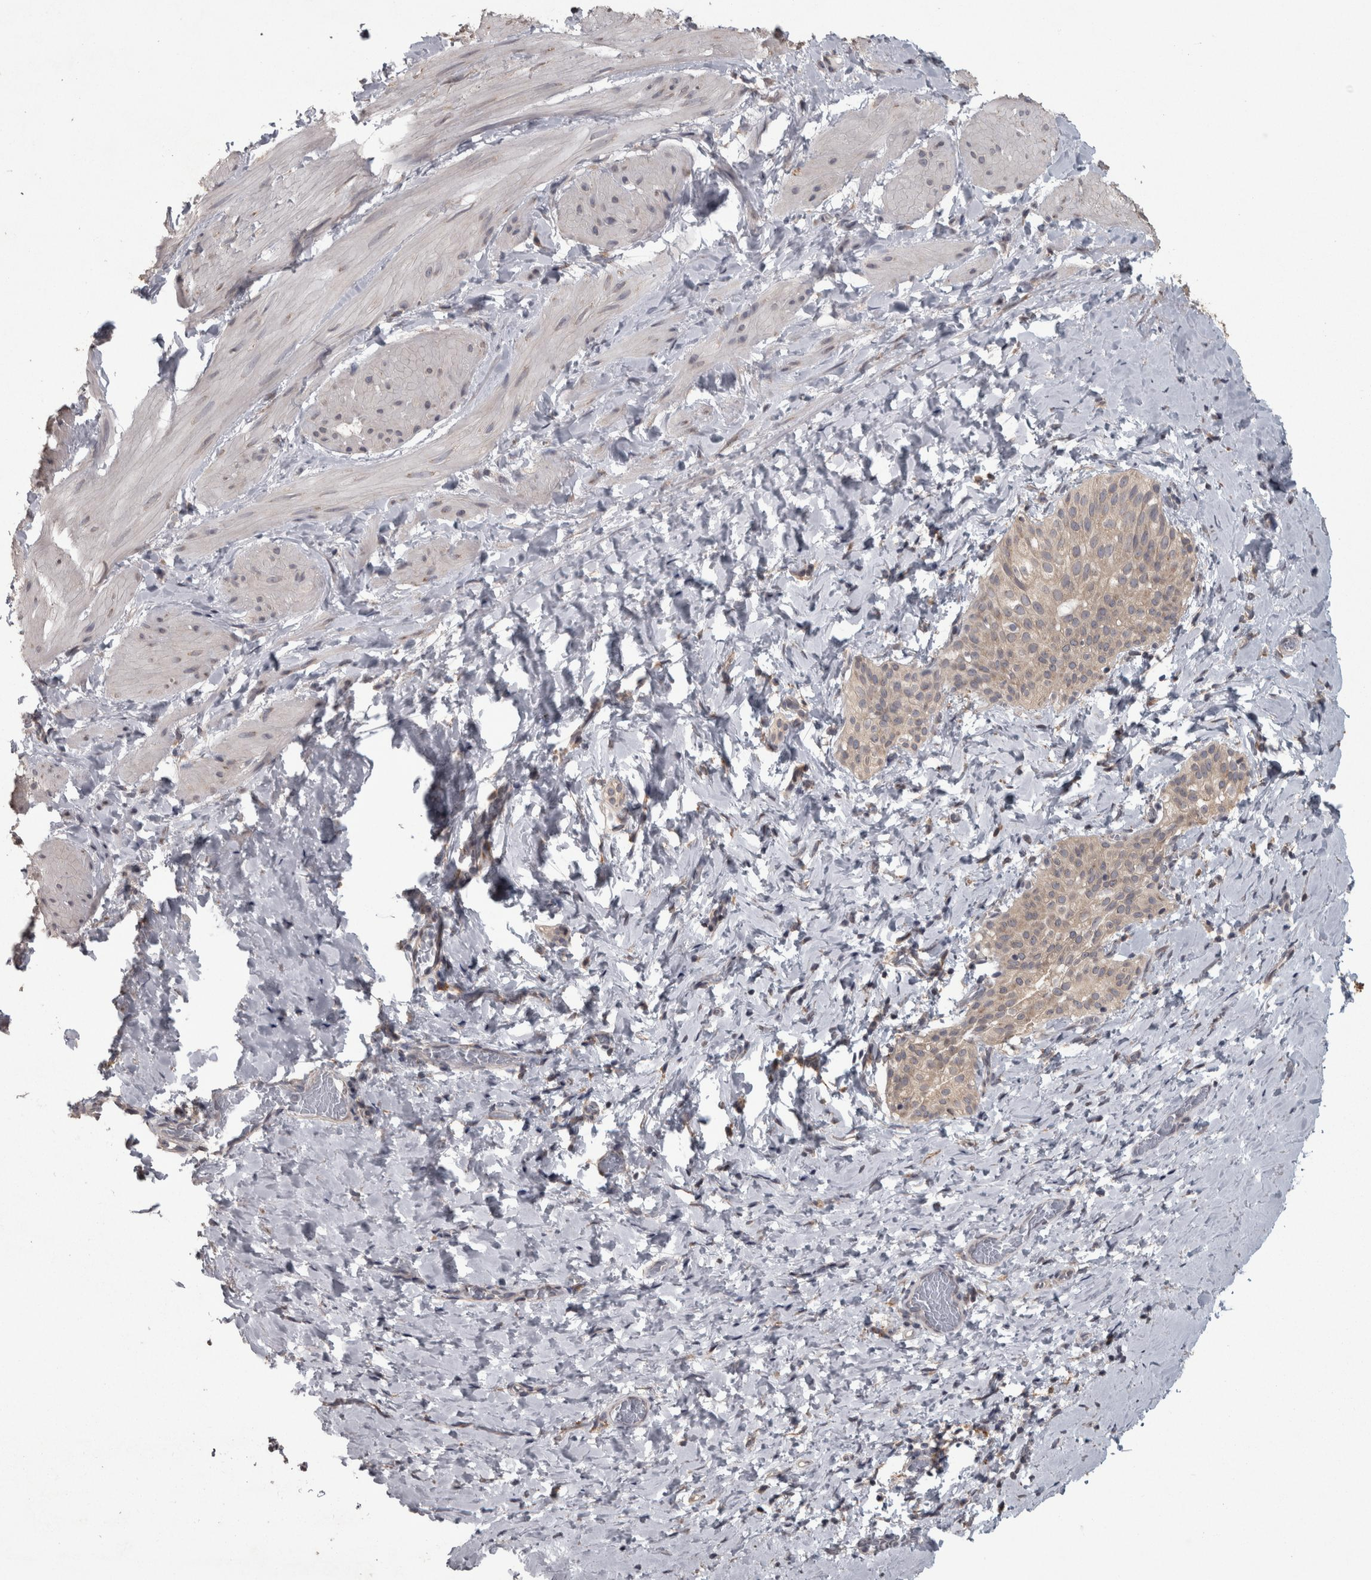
{"staining": {"intensity": "negative", "quantity": "none", "location": "none"}, "tissue": "smooth muscle", "cell_type": "Smooth muscle cells", "image_type": "normal", "snomed": [{"axis": "morphology", "description": "Normal tissue, NOS"}, {"axis": "topography", "description": "Smooth muscle"}], "caption": "DAB immunohistochemical staining of unremarkable human smooth muscle displays no significant positivity in smooth muscle cells. (Immunohistochemistry (ihc), brightfield microscopy, high magnification).", "gene": "RAB29", "patient": {"sex": "male", "age": 16}}